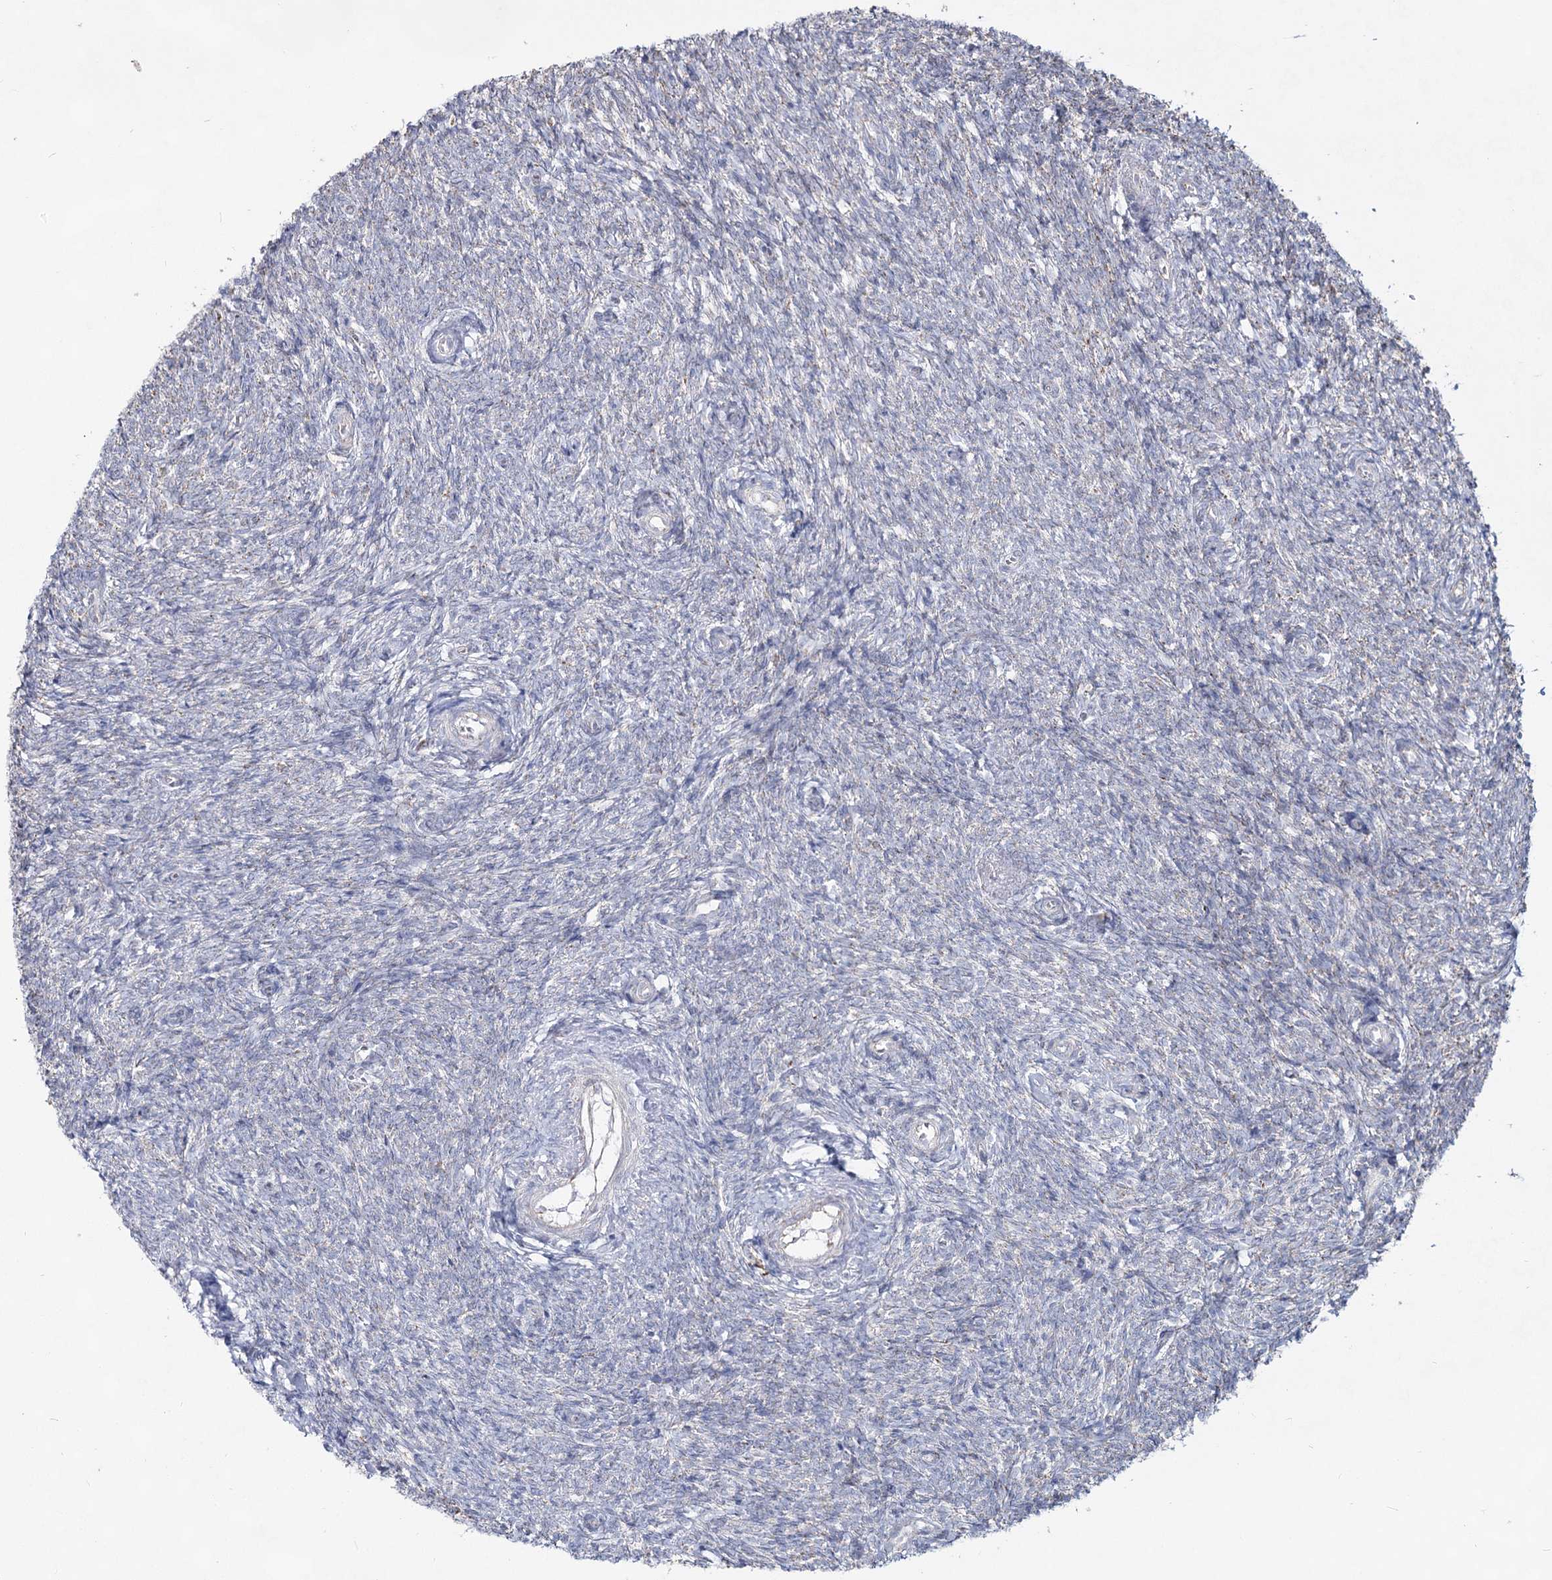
{"staining": {"intensity": "negative", "quantity": "none", "location": "none"}, "tissue": "ovary", "cell_type": "Ovarian stroma cells", "image_type": "normal", "snomed": [{"axis": "morphology", "description": "Normal tissue, NOS"}, {"axis": "topography", "description": "Ovary"}], "caption": "Immunohistochemistry (IHC) micrograph of benign human ovary stained for a protein (brown), which exhibits no expression in ovarian stroma cells.", "gene": "CCDC73", "patient": {"sex": "female", "age": 44}}